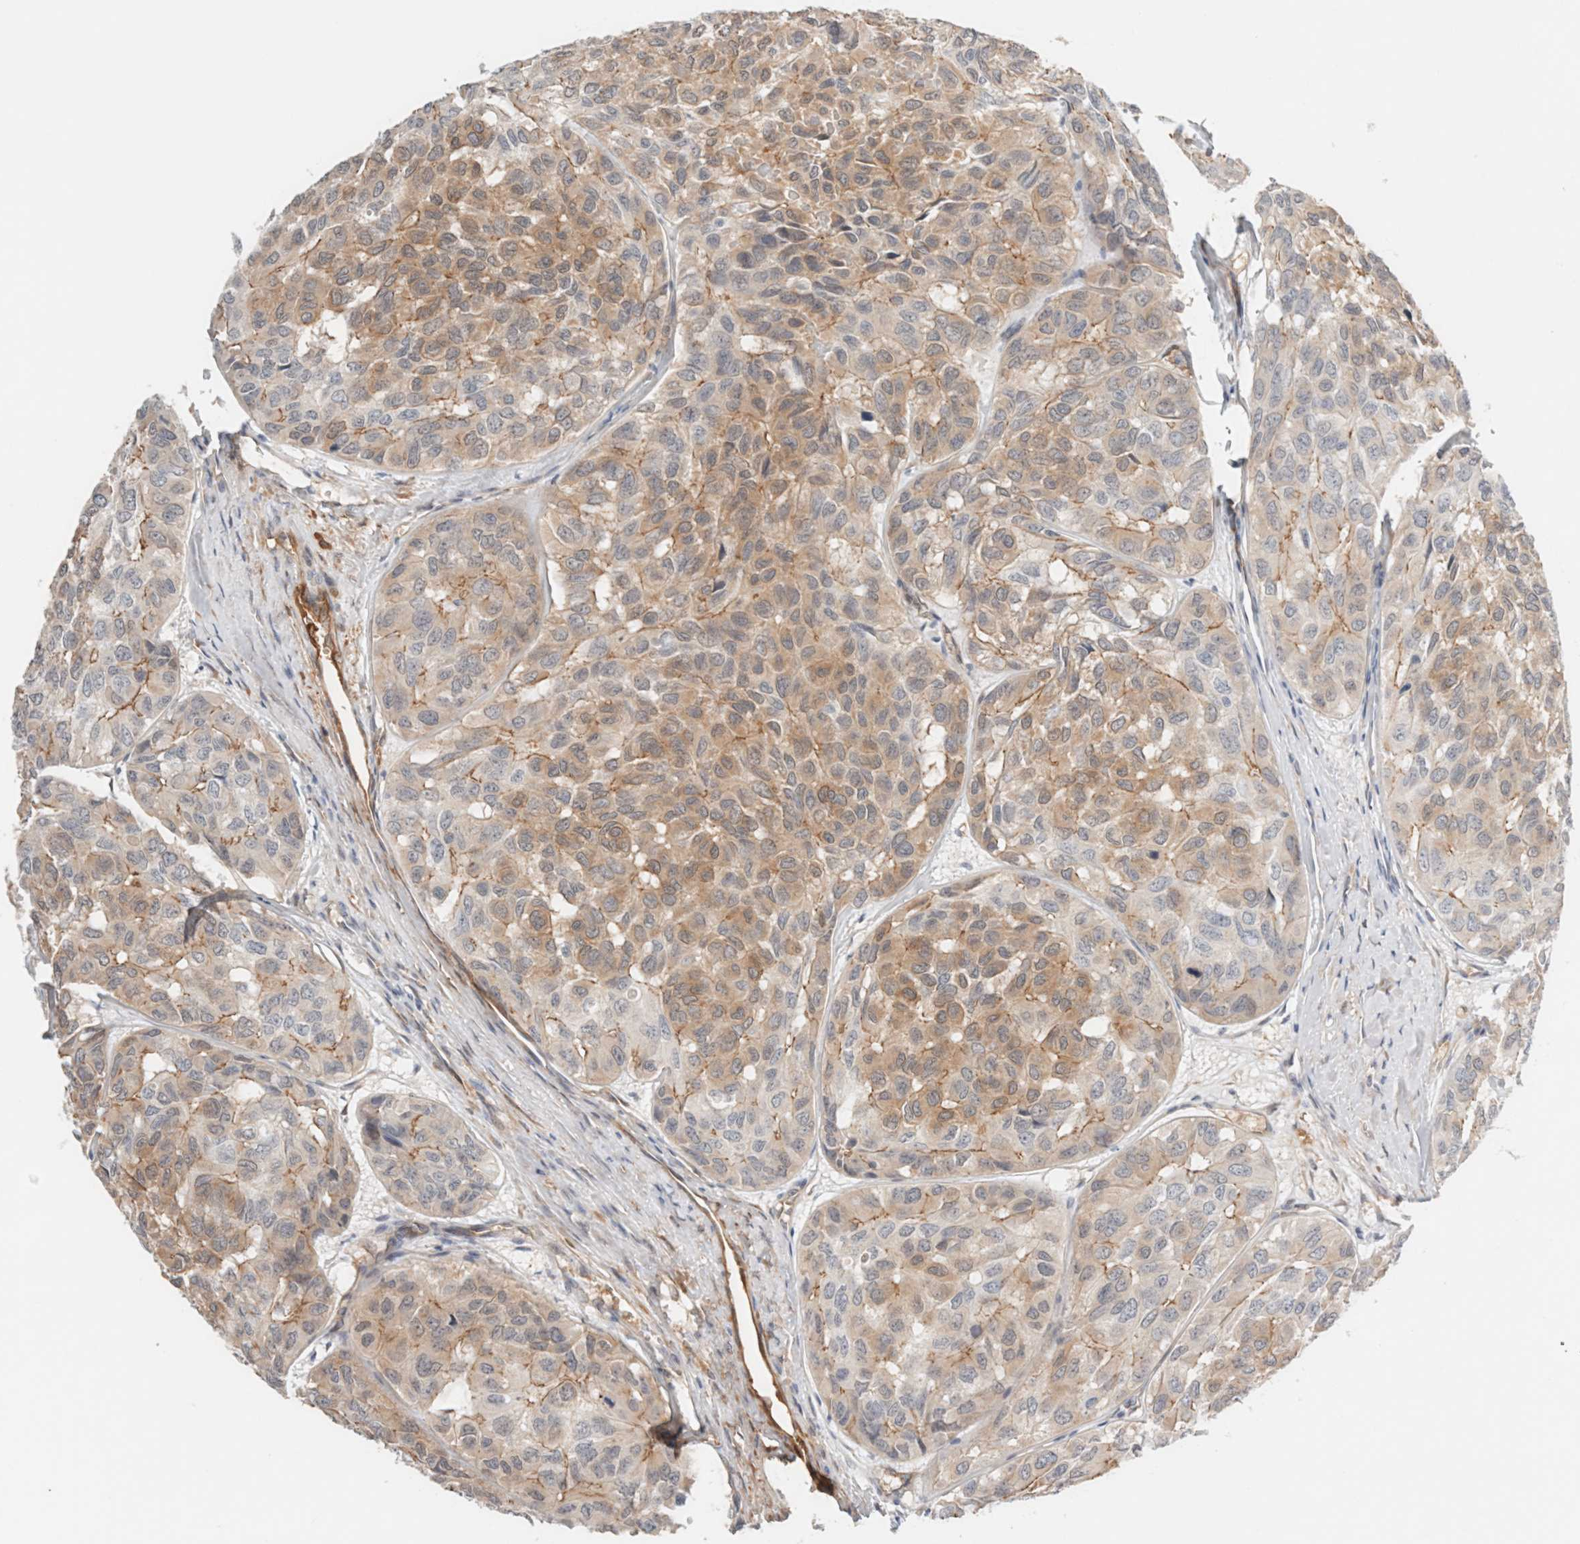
{"staining": {"intensity": "weak", "quantity": ">75%", "location": "cytoplasmic/membranous"}, "tissue": "head and neck cancer", "cell_type": "Tumor cells", "image_type": "cancer", "snomed": [{"axis": "morphology", "description": "Adenocarcinoma, NOS"}, {"axis": "topography", "description": "Salivary gland, NOS"}, {"axis": "topography", "description": "Head-Neck"}], "caption": "Immunohistochemical staining of human head and neck adenocarcinoma shows weak cytoplasmic/membranous protein expression in approximately >75% of tumor cells. The staining was performed using DAB to visualize the protein expression in brown, while the nuclei were stained in blue with hematoxylin (Magnification: 20x).", "gene": "LMCD1", "patient": {"sex": "female", "age": 76}}